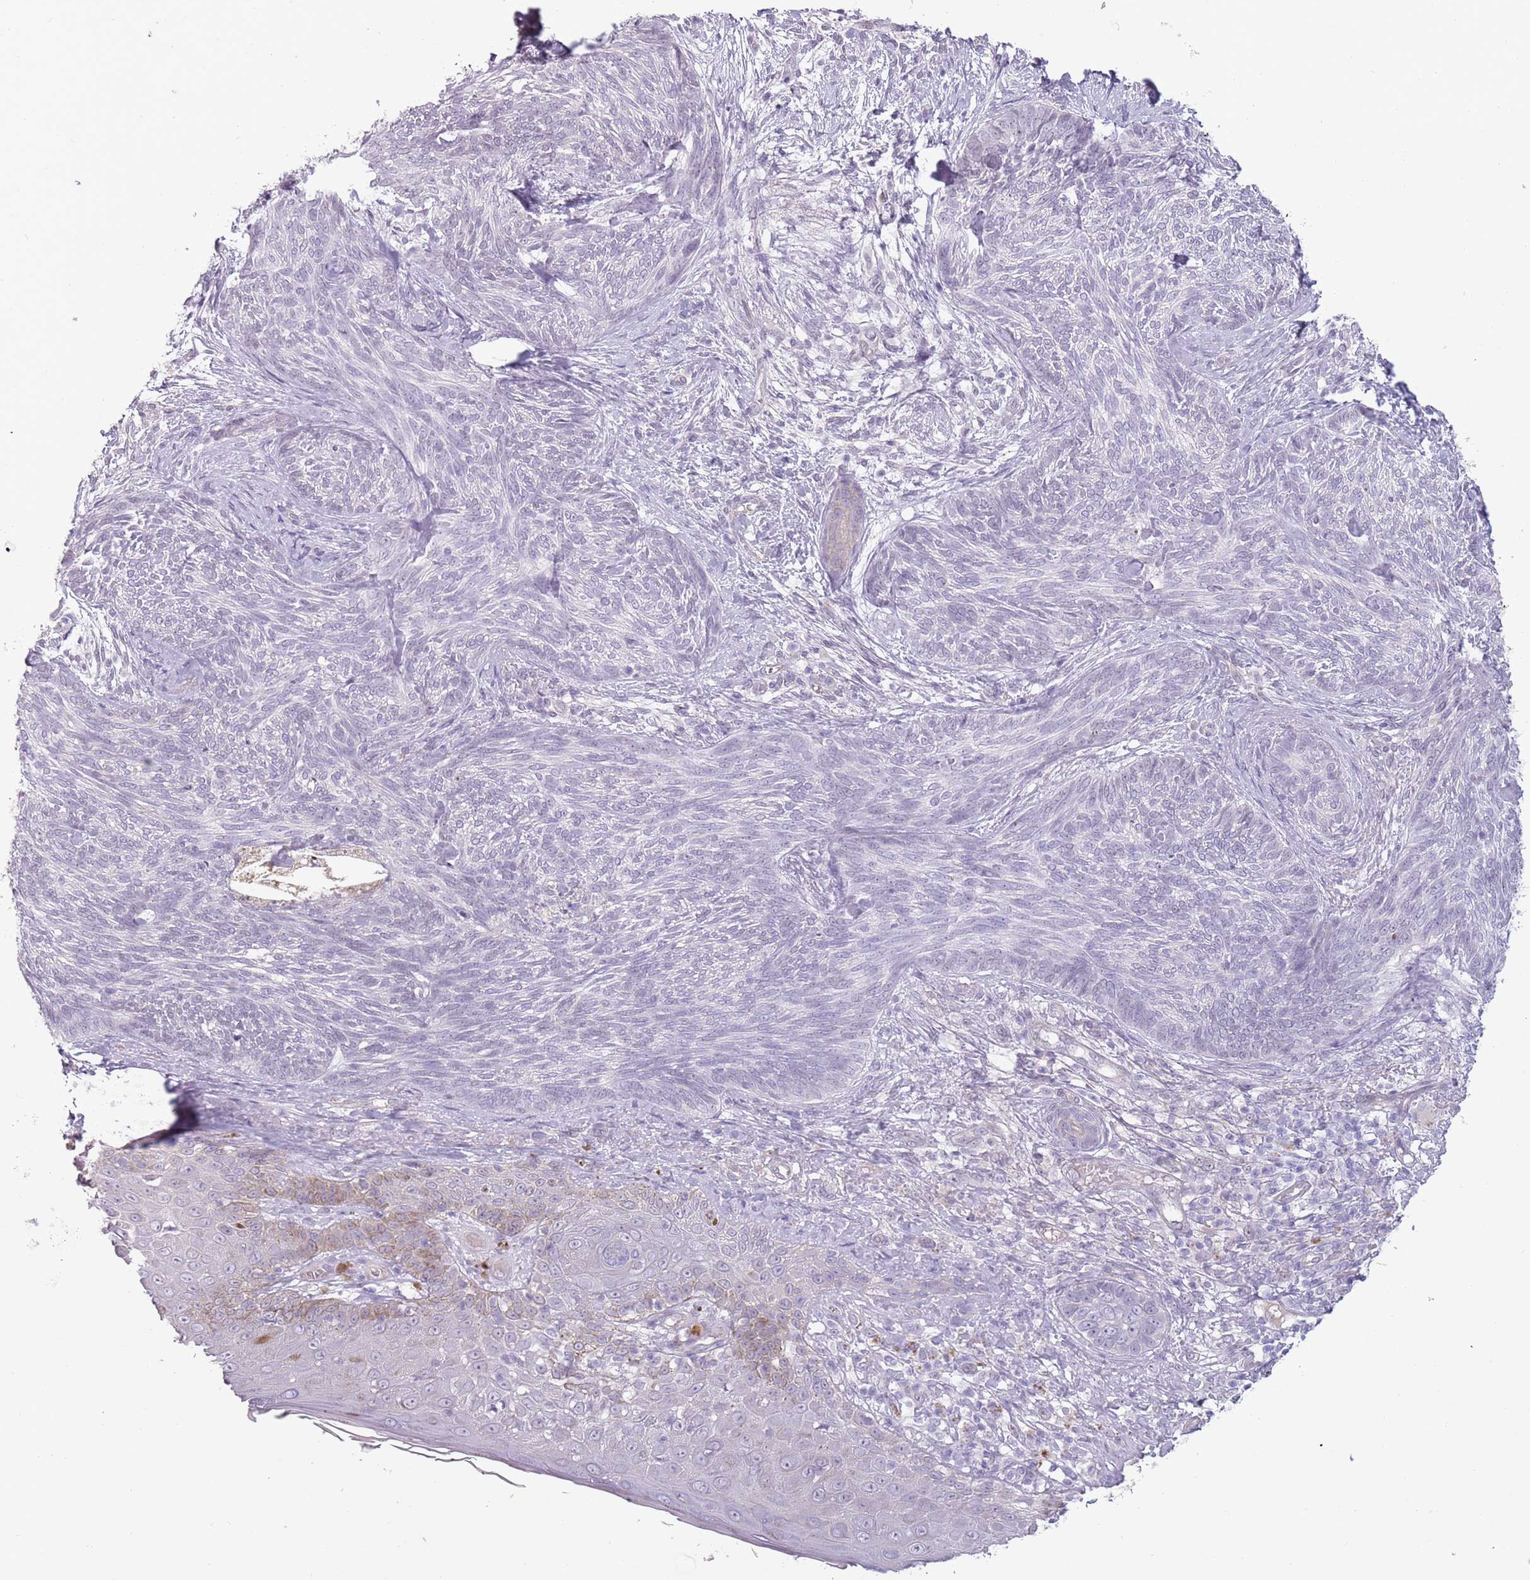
{"staining": {"intensity": "negative", "quantity": "none", "location": "none"}, "tissue": "skin cancer", "cell_type": "Tumor cells", "image_type": "cancer", "snomed": [{"axis": "morphology", "description": "Basal cell carcinoma"}, {"axis": "topography", "description": "Skin"}], "caption": "Immunohistochemistry (IHC) photomicrograph of human skin basal cell carcinoma stained for a protein (brown), which shows no positivity in tumor cells. (DAB (3,3'-diaminobenzidine) IHC with hematoxylin counter stain).", "gene": "RFX2", "patient": {"sex": "male", "age": 73}}